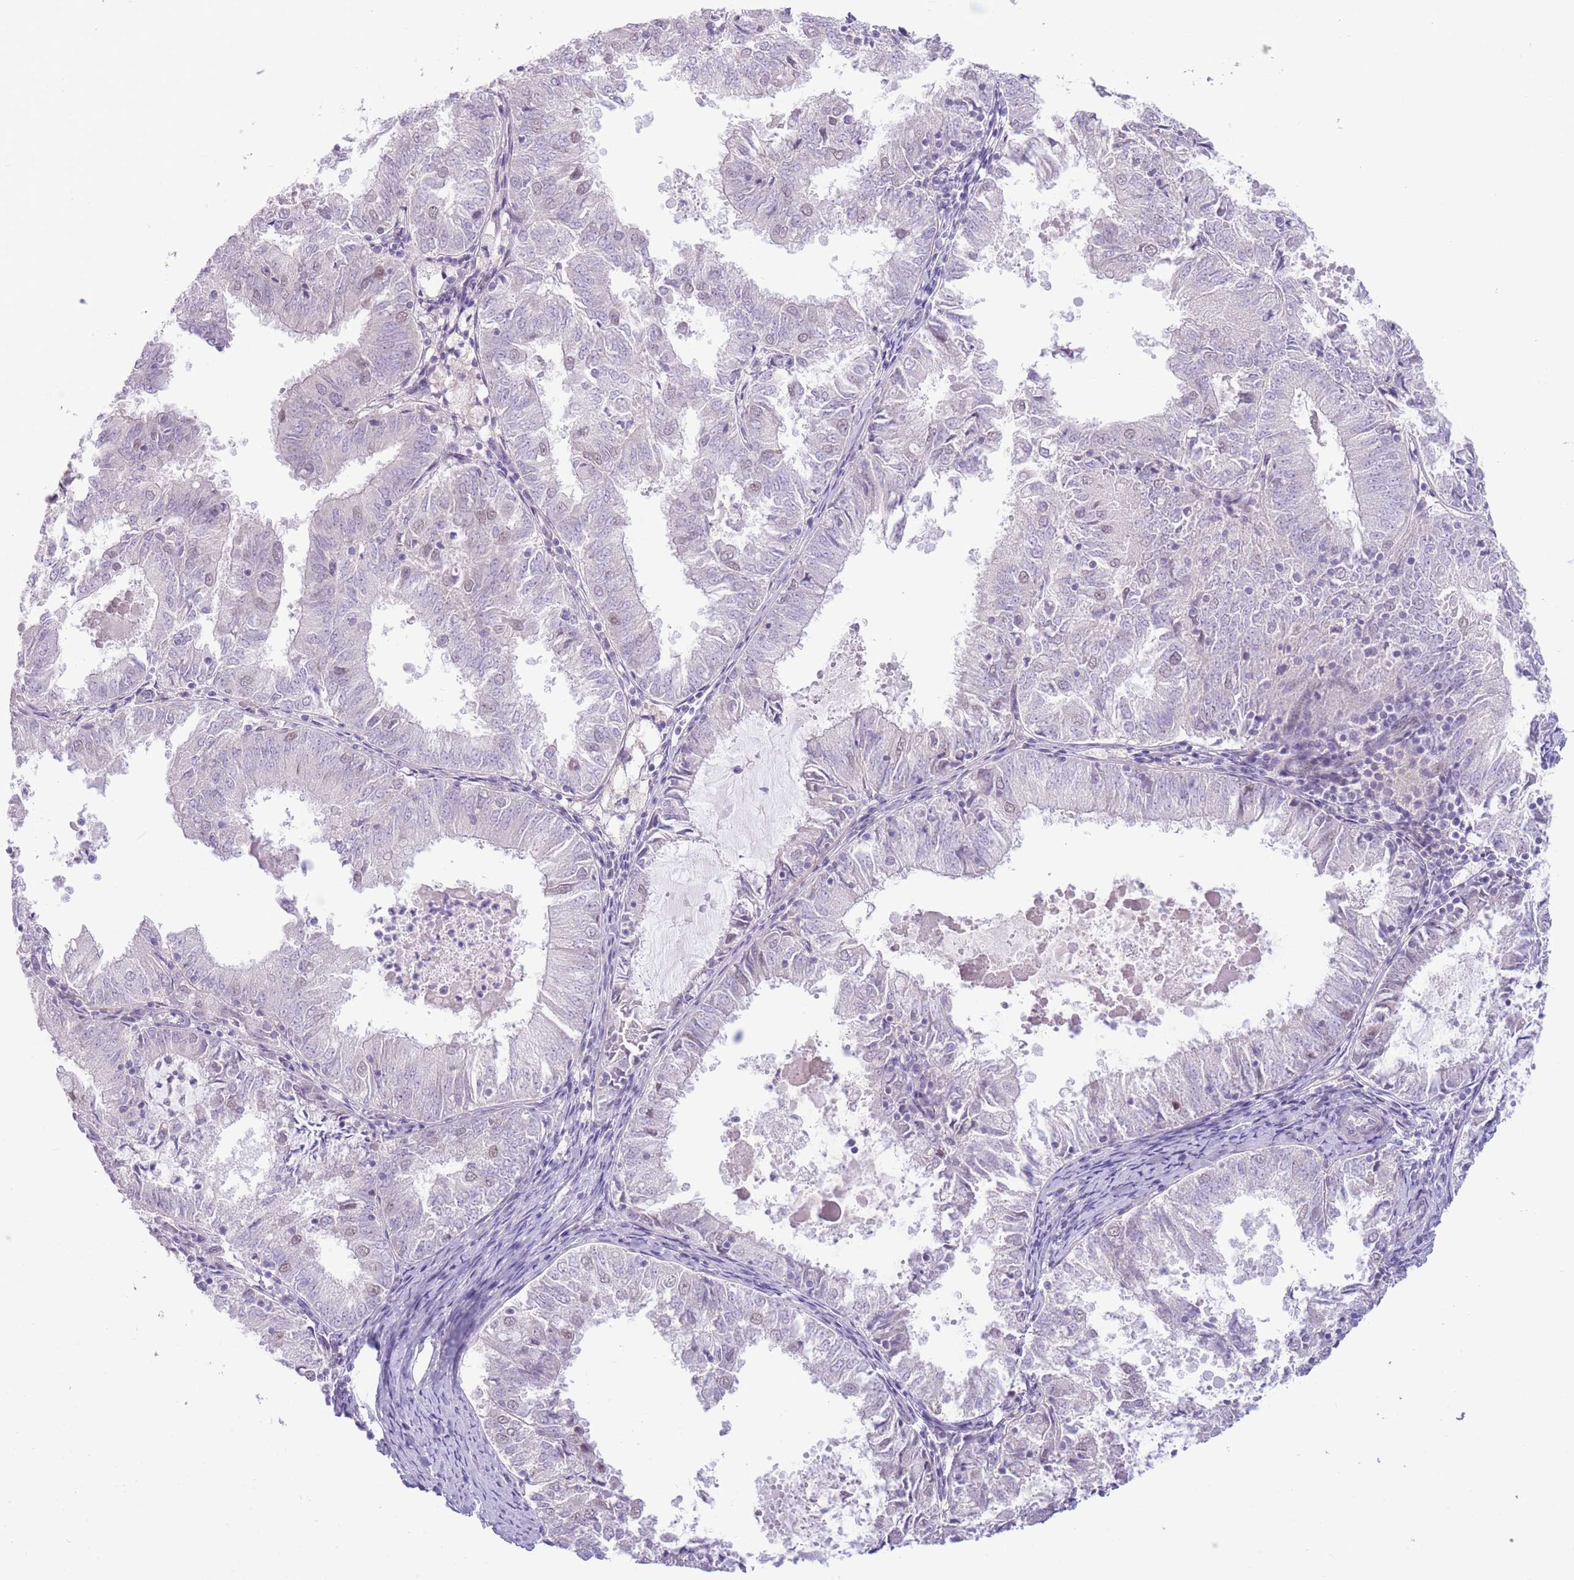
{"staining": {"intensity": "weak", "quantity": "<25%", "location": "nuclear"}, "tissue": "endometrial cancer", "cell_type": "Tumor cells", "image_type": "cancer", "snomed": [{"axis": "morphology", "description": "Adenocarcinoma, NOS"}, {"axis": "topography", "description": "Endometrium"}], "caption": "Immunohistochemistry micrograph of neoplastic tissue: adenocarcinoma (endometrial) stained with DAB (3,3'-diaminobenzidine) demonstrates no significant protein expression in tumor cells.", "gene": "FBXO46", "patient": {"sex": "female", "age": 57}}